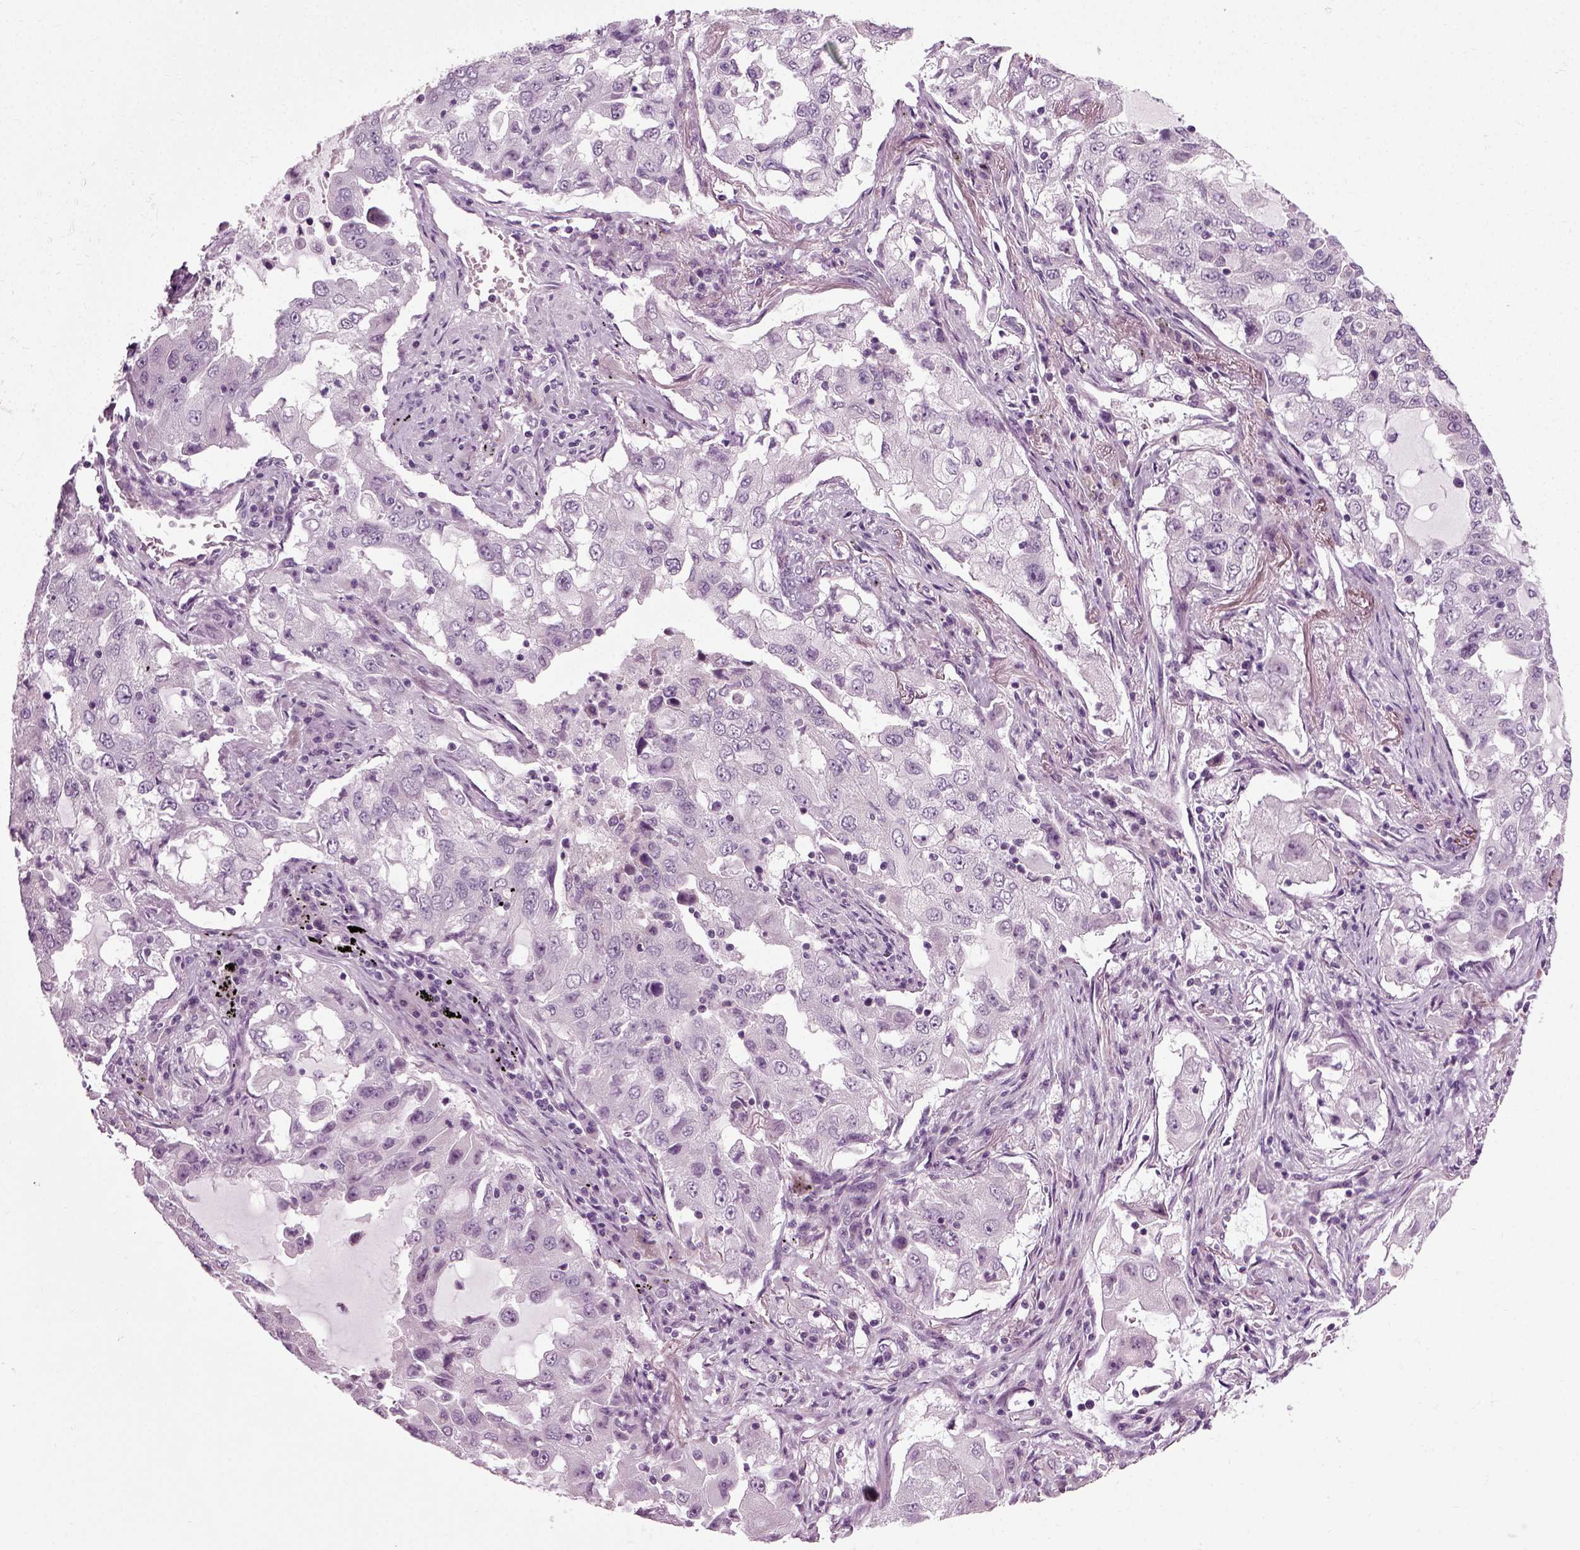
{"staining": {"intensity": "negative", "quantity": "none", "location": "none"}, "tissue": "lung cancer", "cell_type": "Tumor cells", "image_type": "cancer", "snomed": [{"axis": "morphology", "description": "Adenocarcinoma, NOS"}, {"axis": "topography", "description": "Lung"}], "caption": "Immunohistochemistry (IHC) micrograph of neoplastic tissue: human adenocarcinoma (lung) stained with DAB (3,3'-diaminobenzidine) exhibits no significant protein staining in tumor cells.", "gene": "SCG5", "patient": {"sex": "female", "age": 61}}